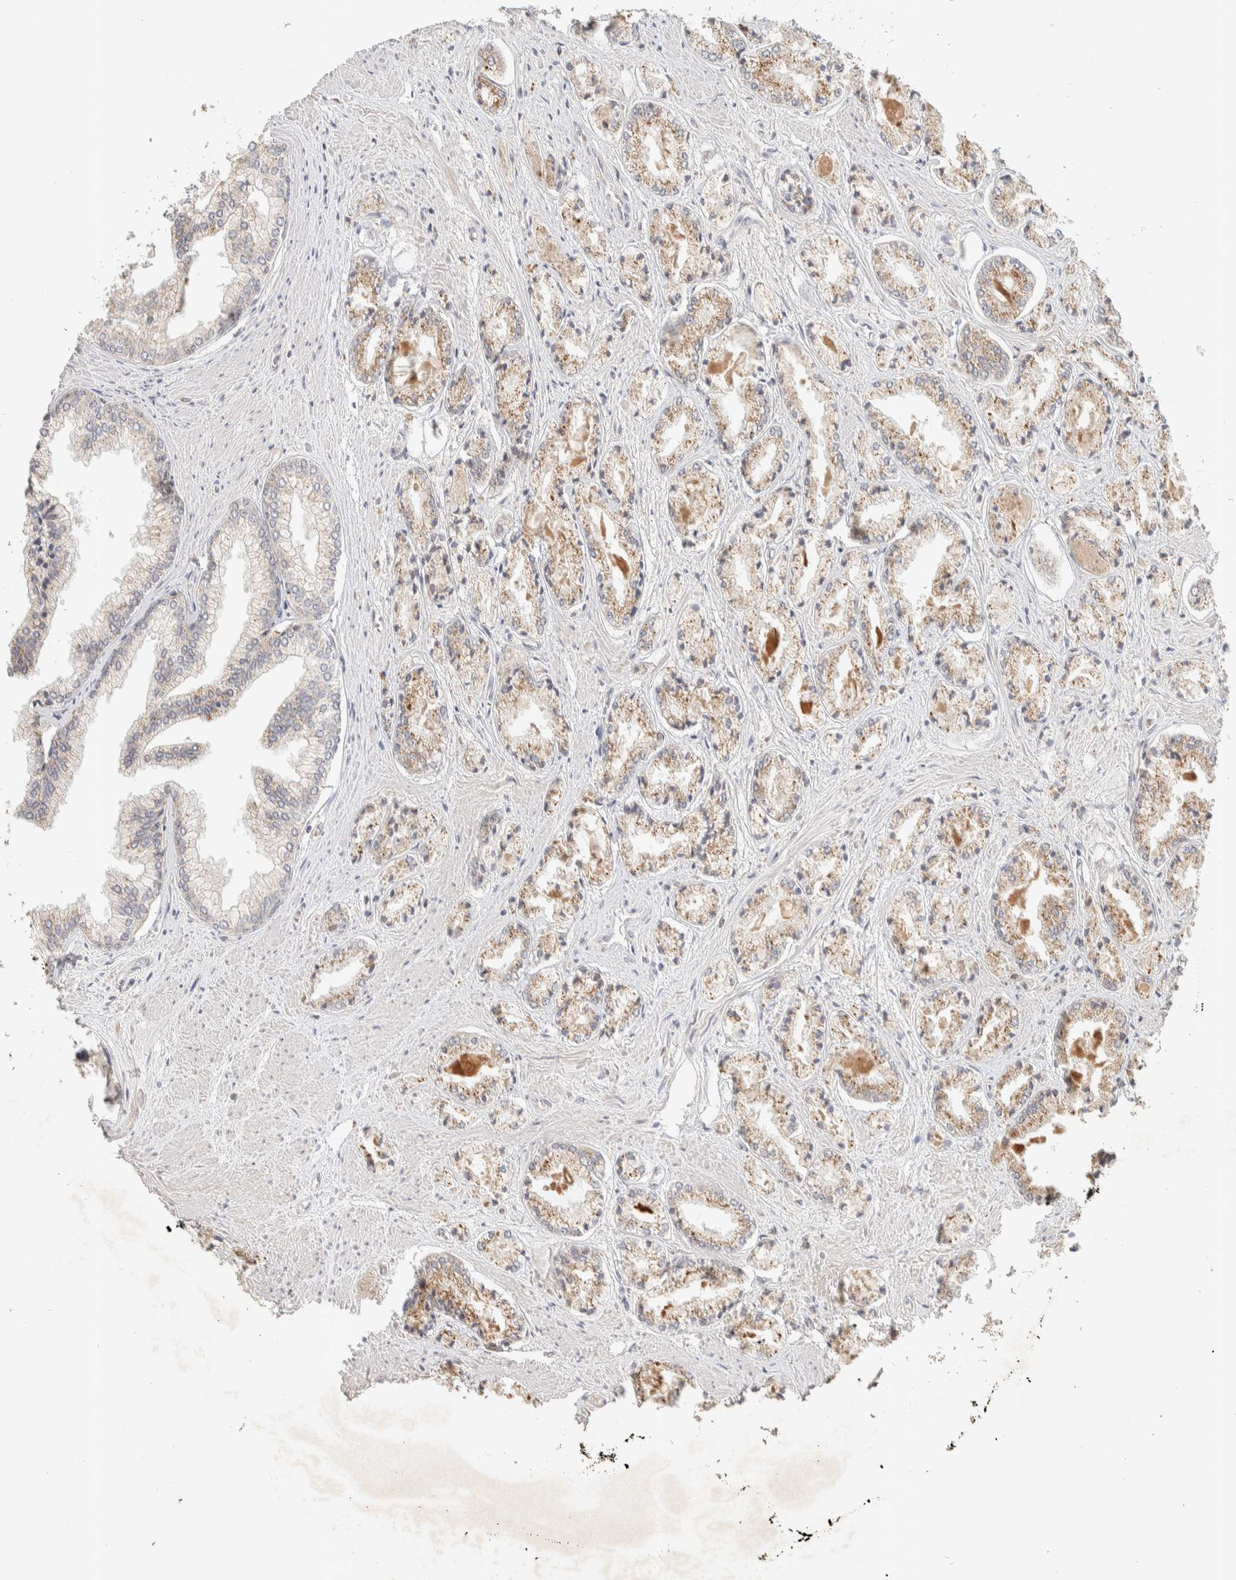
{"staining": {"intensity": "weak", "quantity": ">75%", "location": "cytoplasmic/membranous"}, "tissue": "prostate cancer", "cell_type": "Tumor cells", "image_type": "cancer", "snomed": [{"axis": "morphology", "description": "Adenocarcinoma, Low grade"}, {"axis": "topography", "description": "Prostate"}], "caption": "A brown stain shows weak cytoplasmic/membranous expression of a protein in prostate low-grade adenocarcinoma tumor cells.", "gene": "ITPA", "patient": {"sex": "male", "age": 52}}